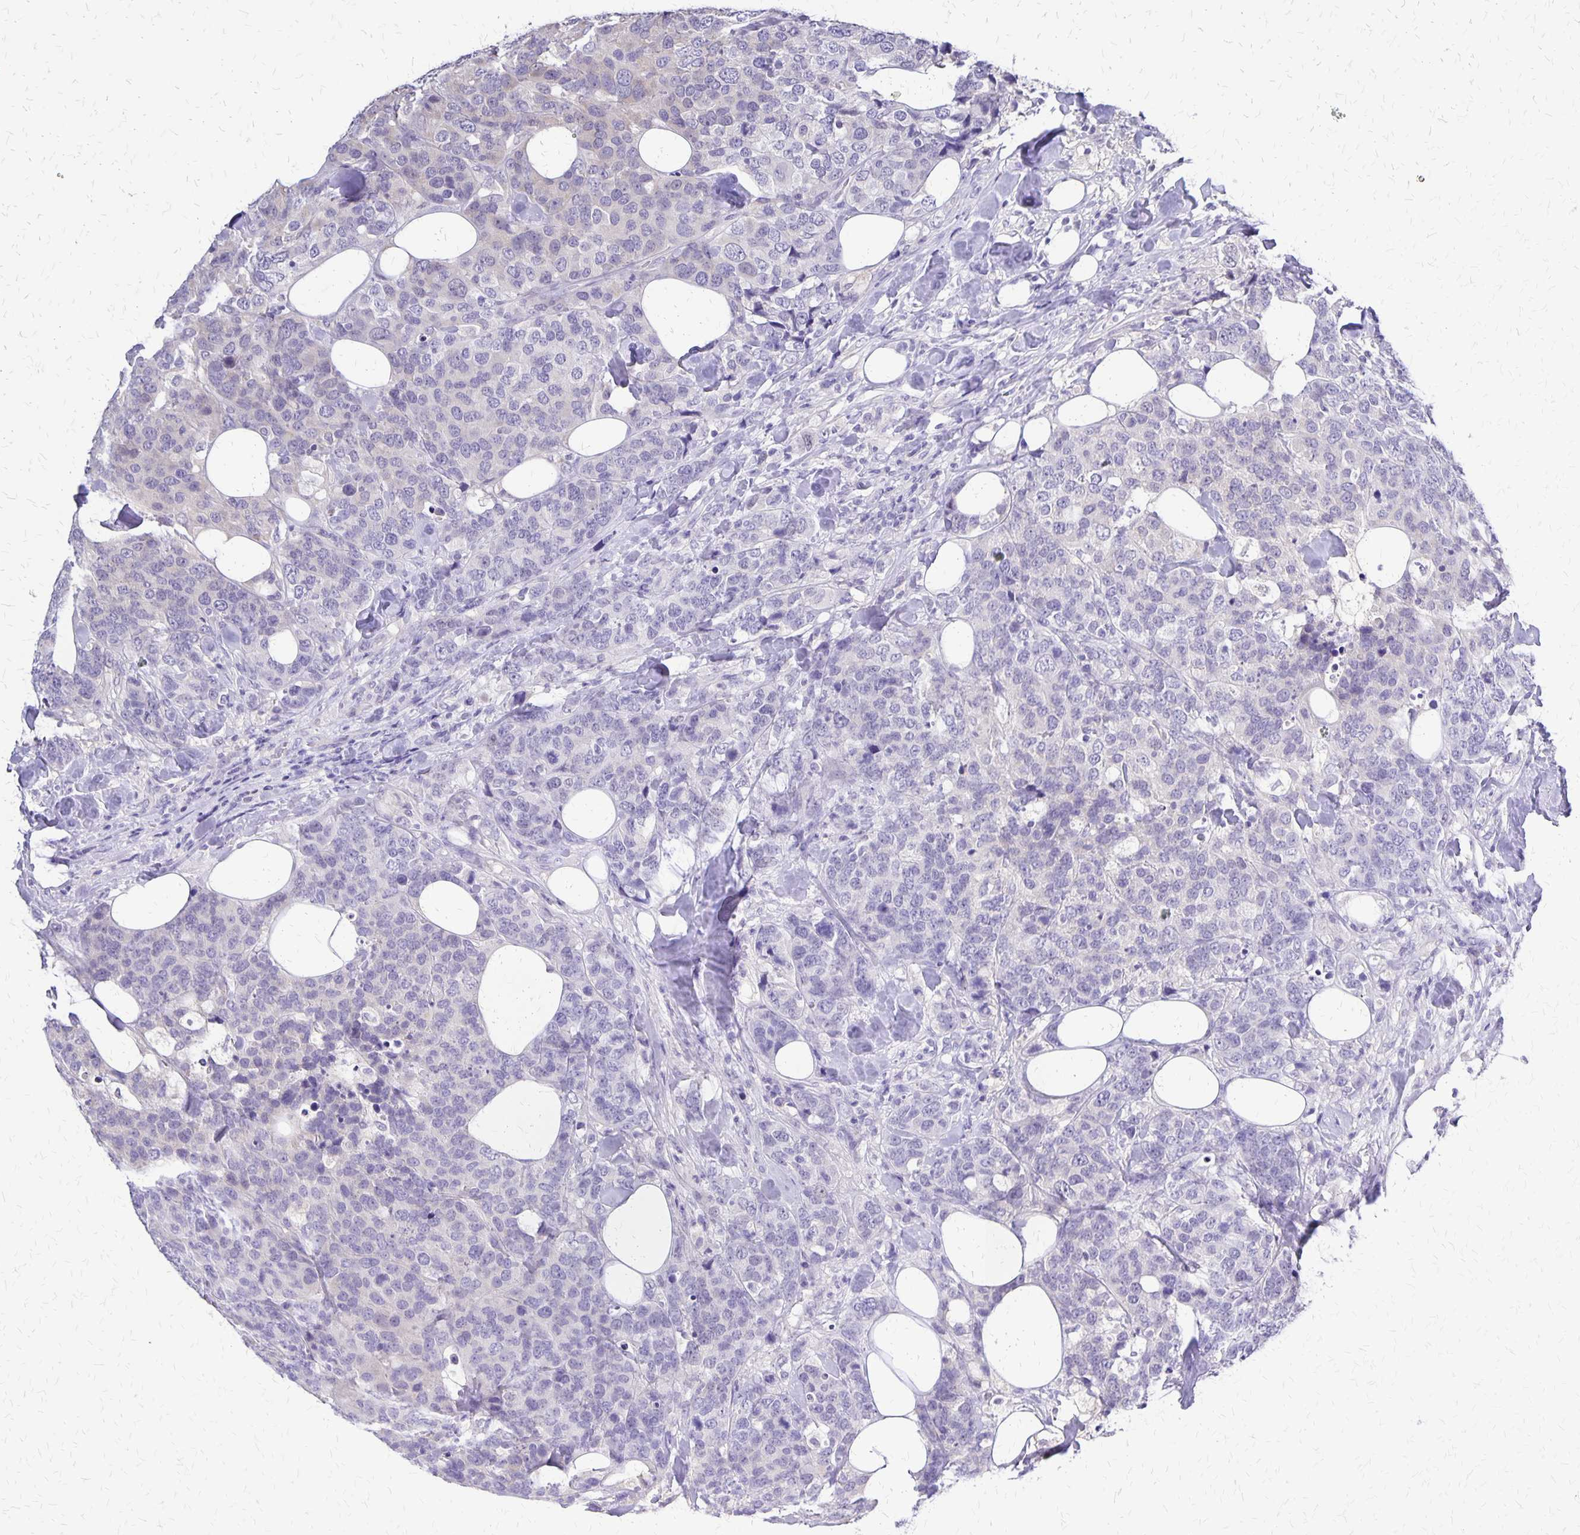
{"staining": {"intensity": "negative", "quantity": "none", "location": "none"}, "tissue": "breast cancer", "cell_type": "Tumor cells", "image_type": "cancer", "snomed": [{"axis": "morphology", "description": "Lobular carcinoma"}, {"axis": "topography", "description": "Breast"}], "caption": "This photomicrograph is of breast cancer stained with immunohistochemistry (IHC) to label a protein in brown with the nuclei are counter-stained blue. There is no staining in tumor cells.", "gene": "SI", "patient": {"sex": "female", "age": 59}}